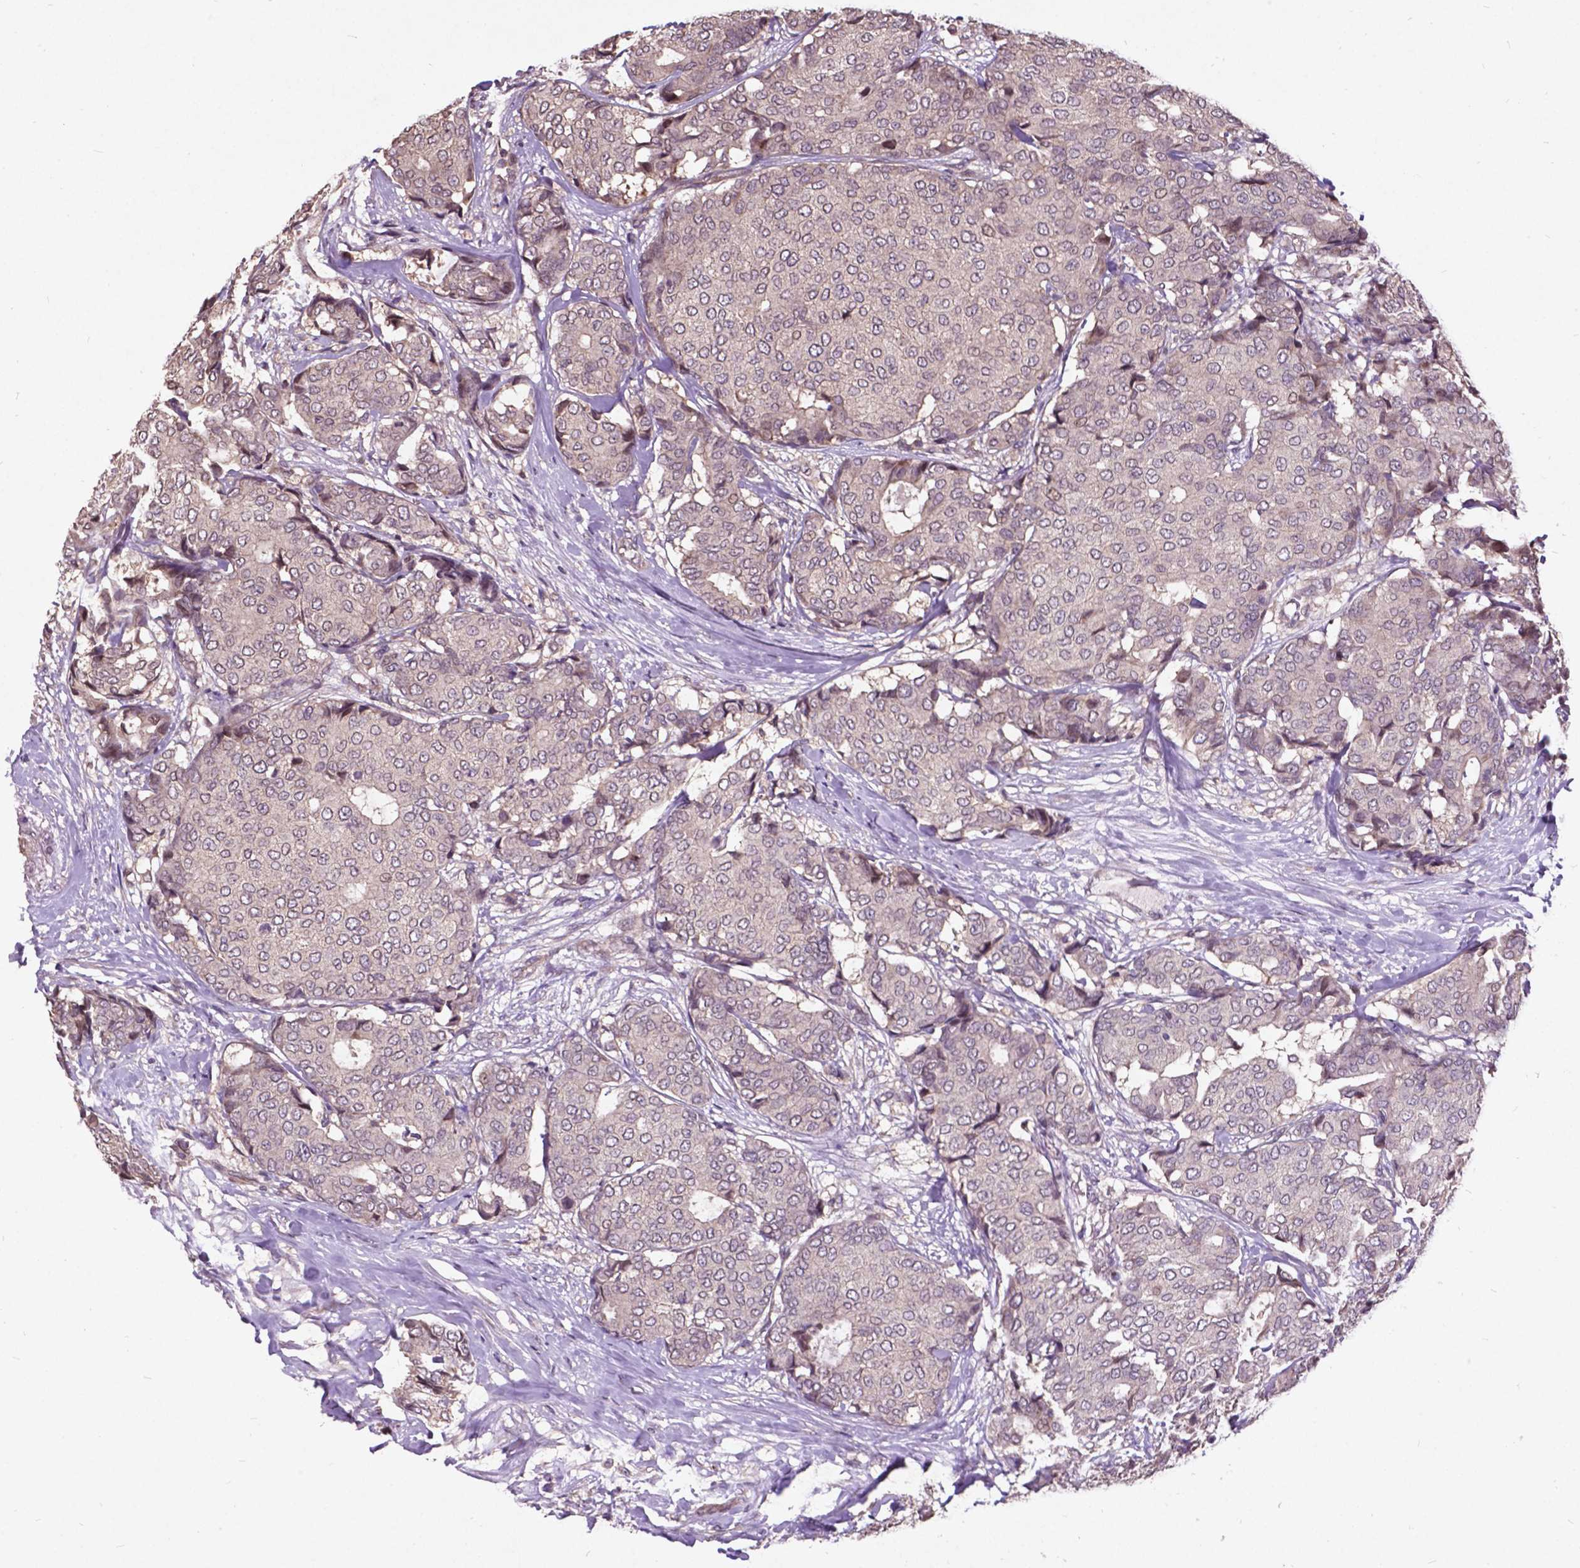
{"staining": {"intensity": "negative", "quantity": "none", "location": "none"}, "tissue": "breast cancer", "cell_type": "Tumor cells", "image_type": "cancer", "snomed": [{"axis": "morphology", "description": "Duct carcinoma"}, {"axis": "topography", "description": "Breast"}], "caption": "Protein analysis of breast cancer (infiltrating ductal carcinoma) exhibits no significant positivity in tumor cells.", "gene": "AP1S3", "patient": {"sex": "female", "age": 75}}